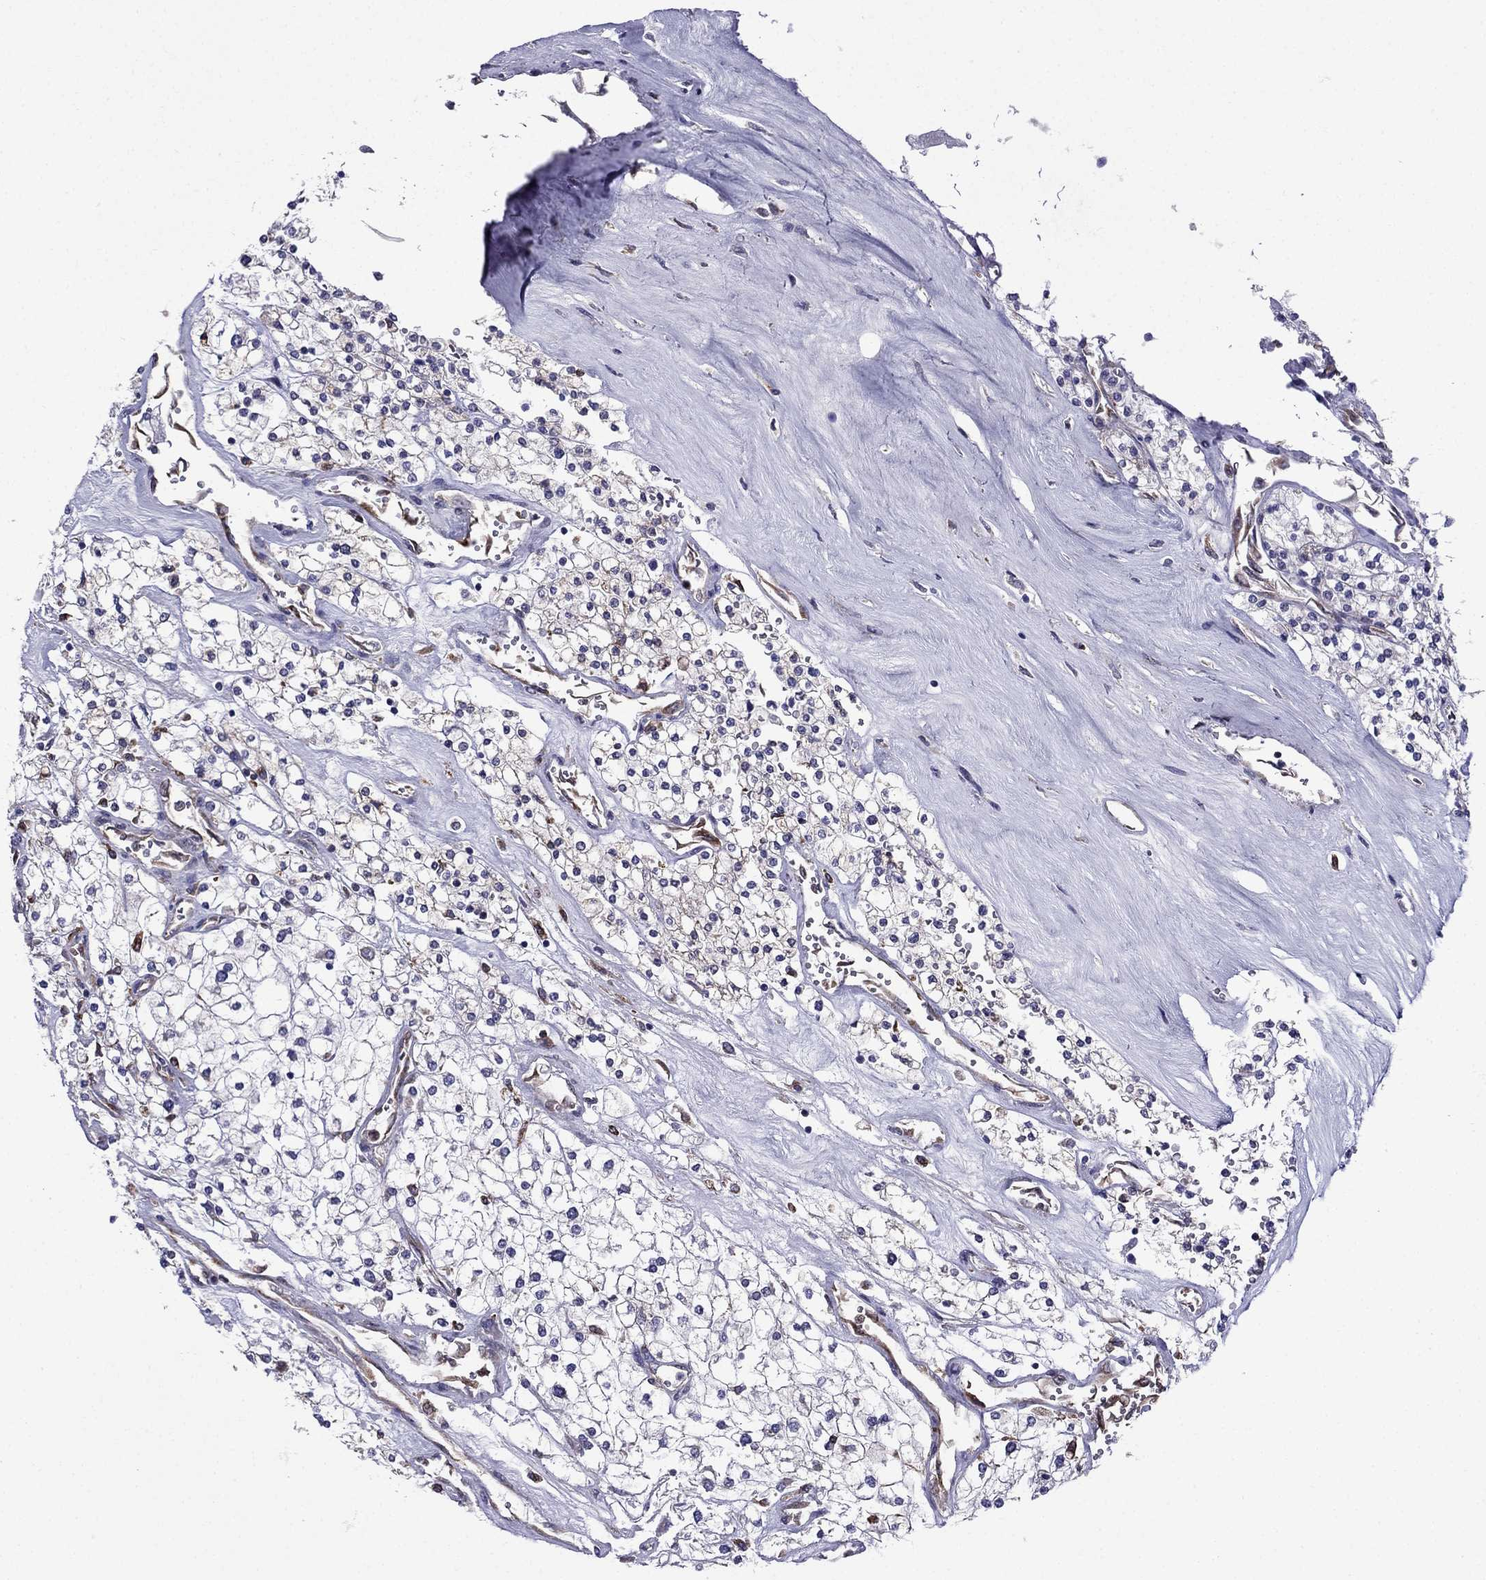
{"staining": {"intensity": "negative", "quantity": "none", "location": "none"}, "tissue": "renal cancer", "cell_type": "Tumor cells", "image_type": "cancer", "snomed": [{"axis": "morphology", "description": "Adenocarcinoma, NOS"}, {"axis": "topography", "description": "Kidney"}], "caption": "Renal adenocarcinoma stained for a protein using immunohistochemistry shows no expression tumor cells.", "gene": "GNAL", "patient": {"sex": "male", "age": 80}}